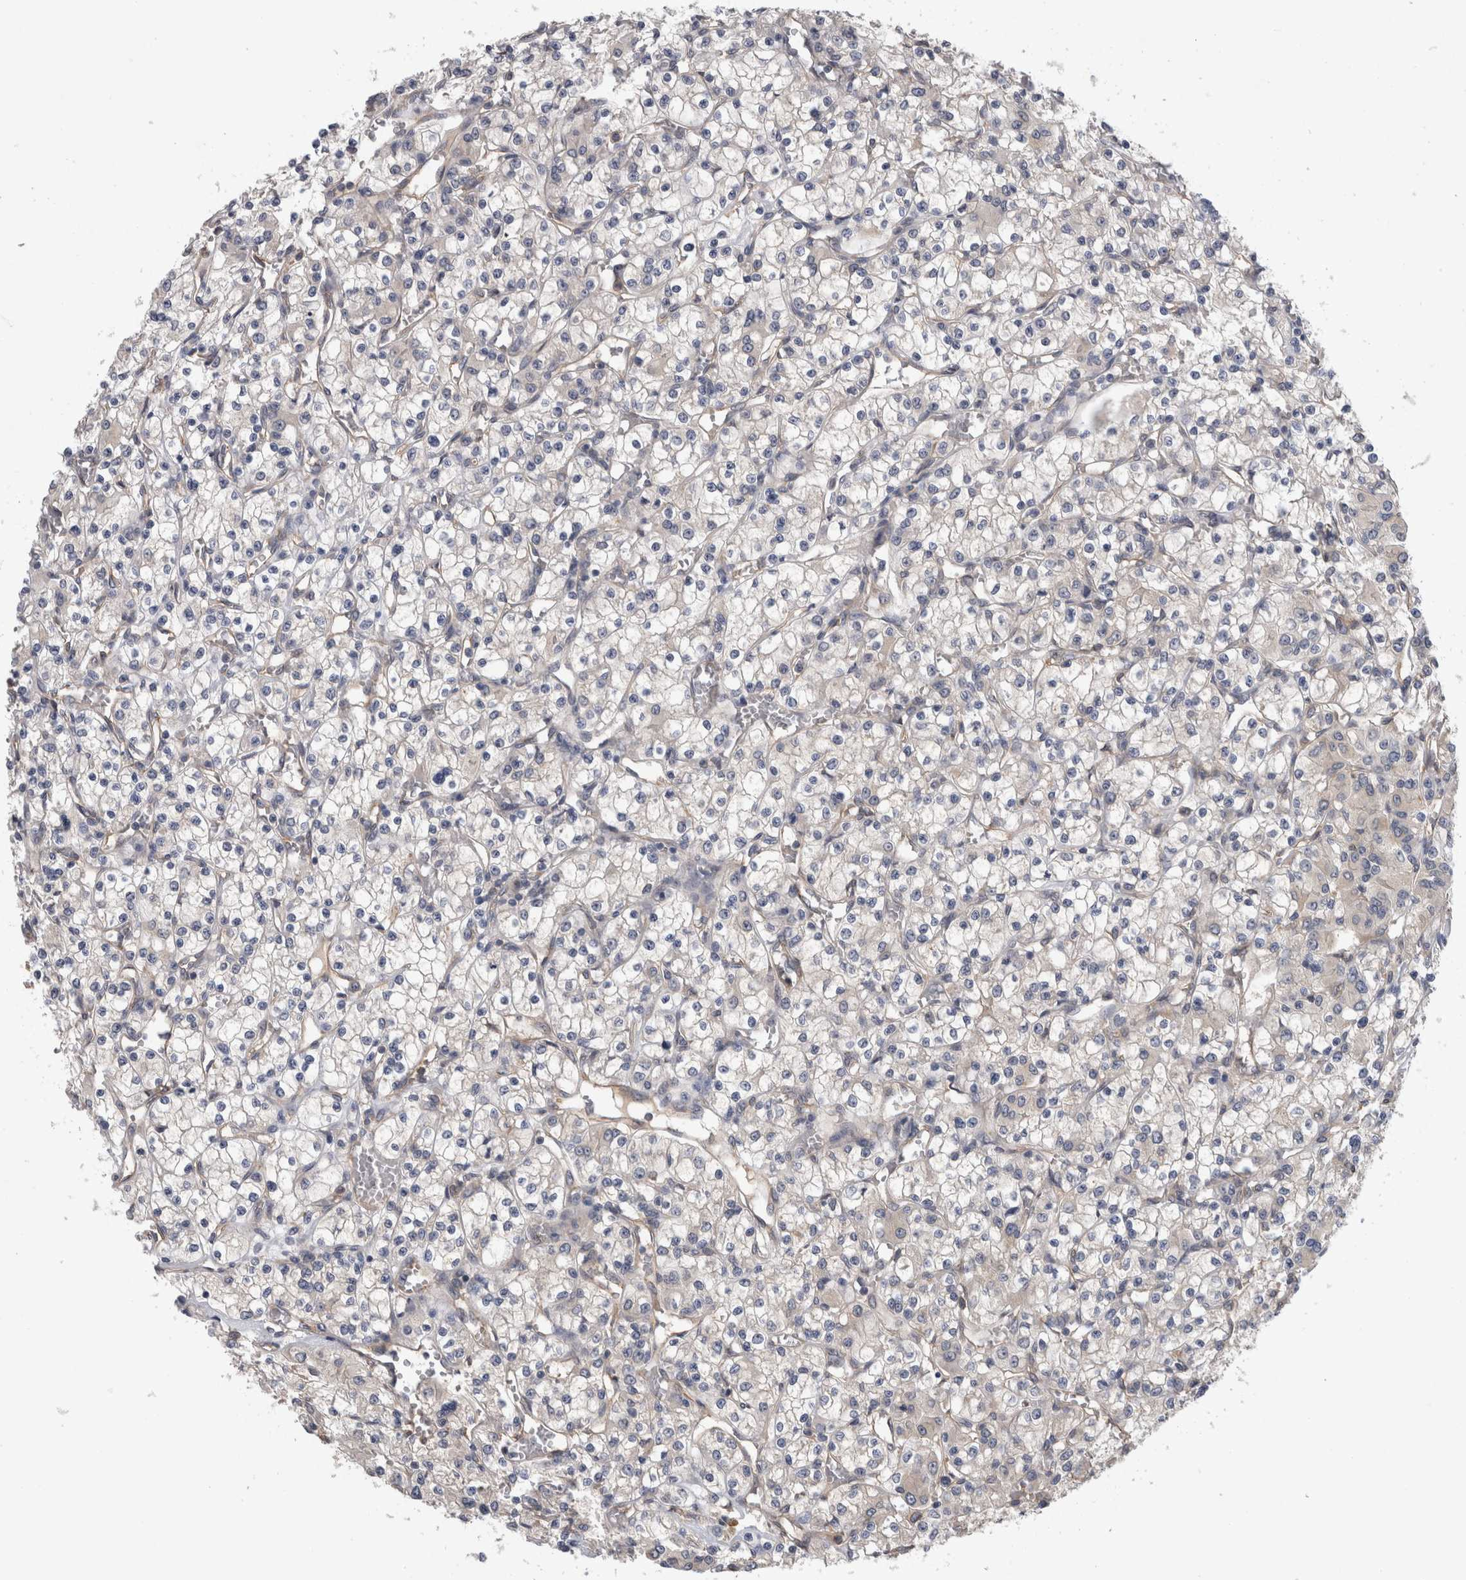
{"staining": {"intensity": "negative", "quantity": "none", "location": "none"}, "tissue": "renal cancer", "cell_type": "Tumor cells", "image_type": "cancer", "snomed": [{"axis": "morphology", "description": "Adenocarcinoma, NOS"}, {"axis": "topography", "description": "Kidney"}], "caption": "Immunohistochemistry (IHC) histopathology image of neoplastic tissue: renal adenocarcinoma stained with DAB (3,3'-diaminobenzidine) exhibits no significant protein staining in tumor cells. (DAB immunohistochemistry visualized using brightfield microscopy, high magnification).", "gene": "ANKFY1", "patient": {"sex": "female", "age": 59}}